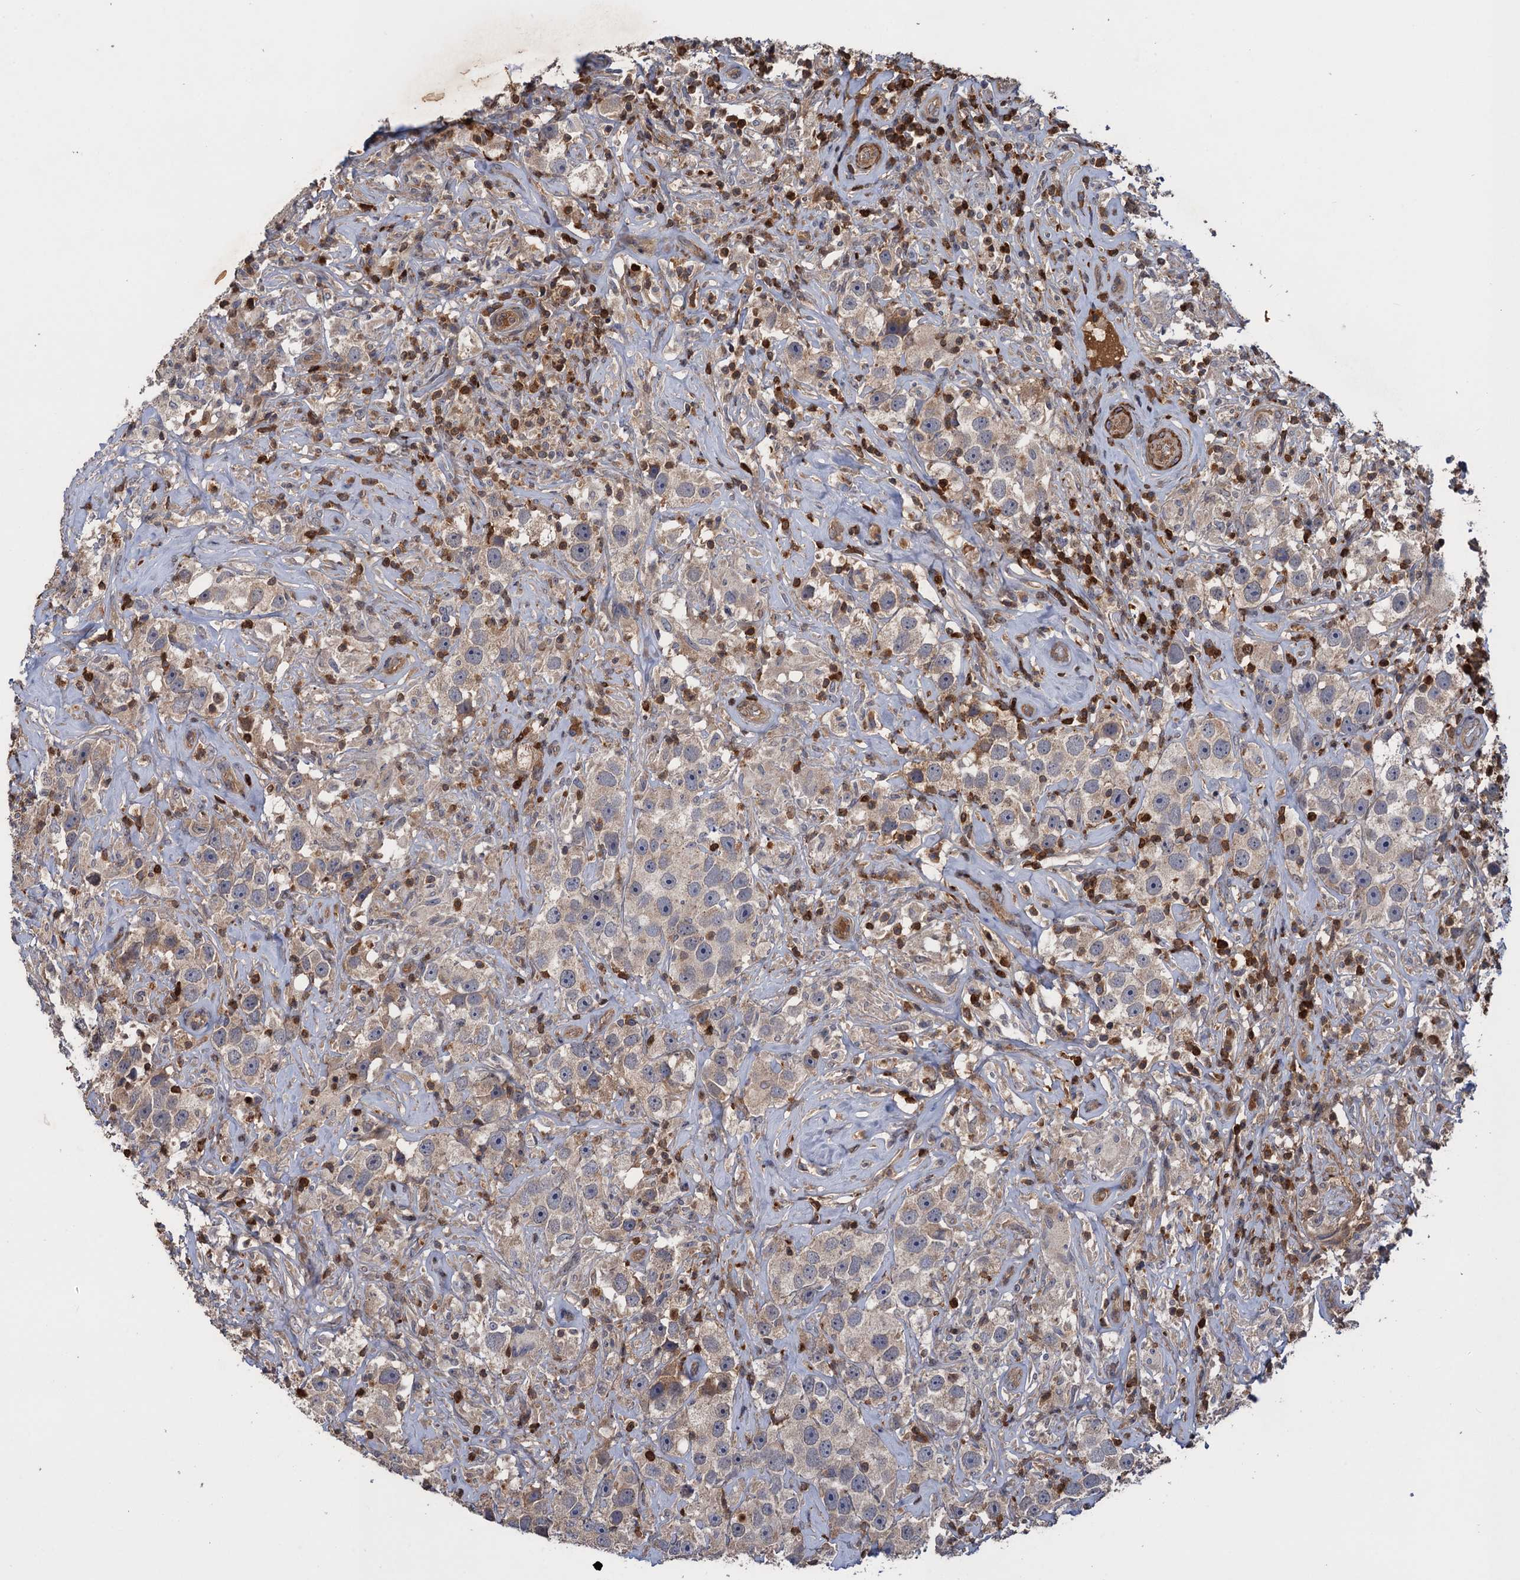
{"staining": {"intensity": "weak", "quantity": "25%-75%", "location": "cytoplasmic/membranous"}, "tissue": "testis cancer", "cell_type": "Tumor cells", "image_type": "cancer", "snomed": [{"axis": "morphology", "description": "Seminoma, NOS"}, {"axis": "topography", "description": "Testis"}], "caption": "IHC (DAB (3,3'-diaminobenzidine)) staining of testis cancer reveals weak cytoplasmic/membranous protein positivity in approximately 25%-75% of tumor cells.", "gene": "DGKA", "patient": {"sex": "male", "age": 49}}